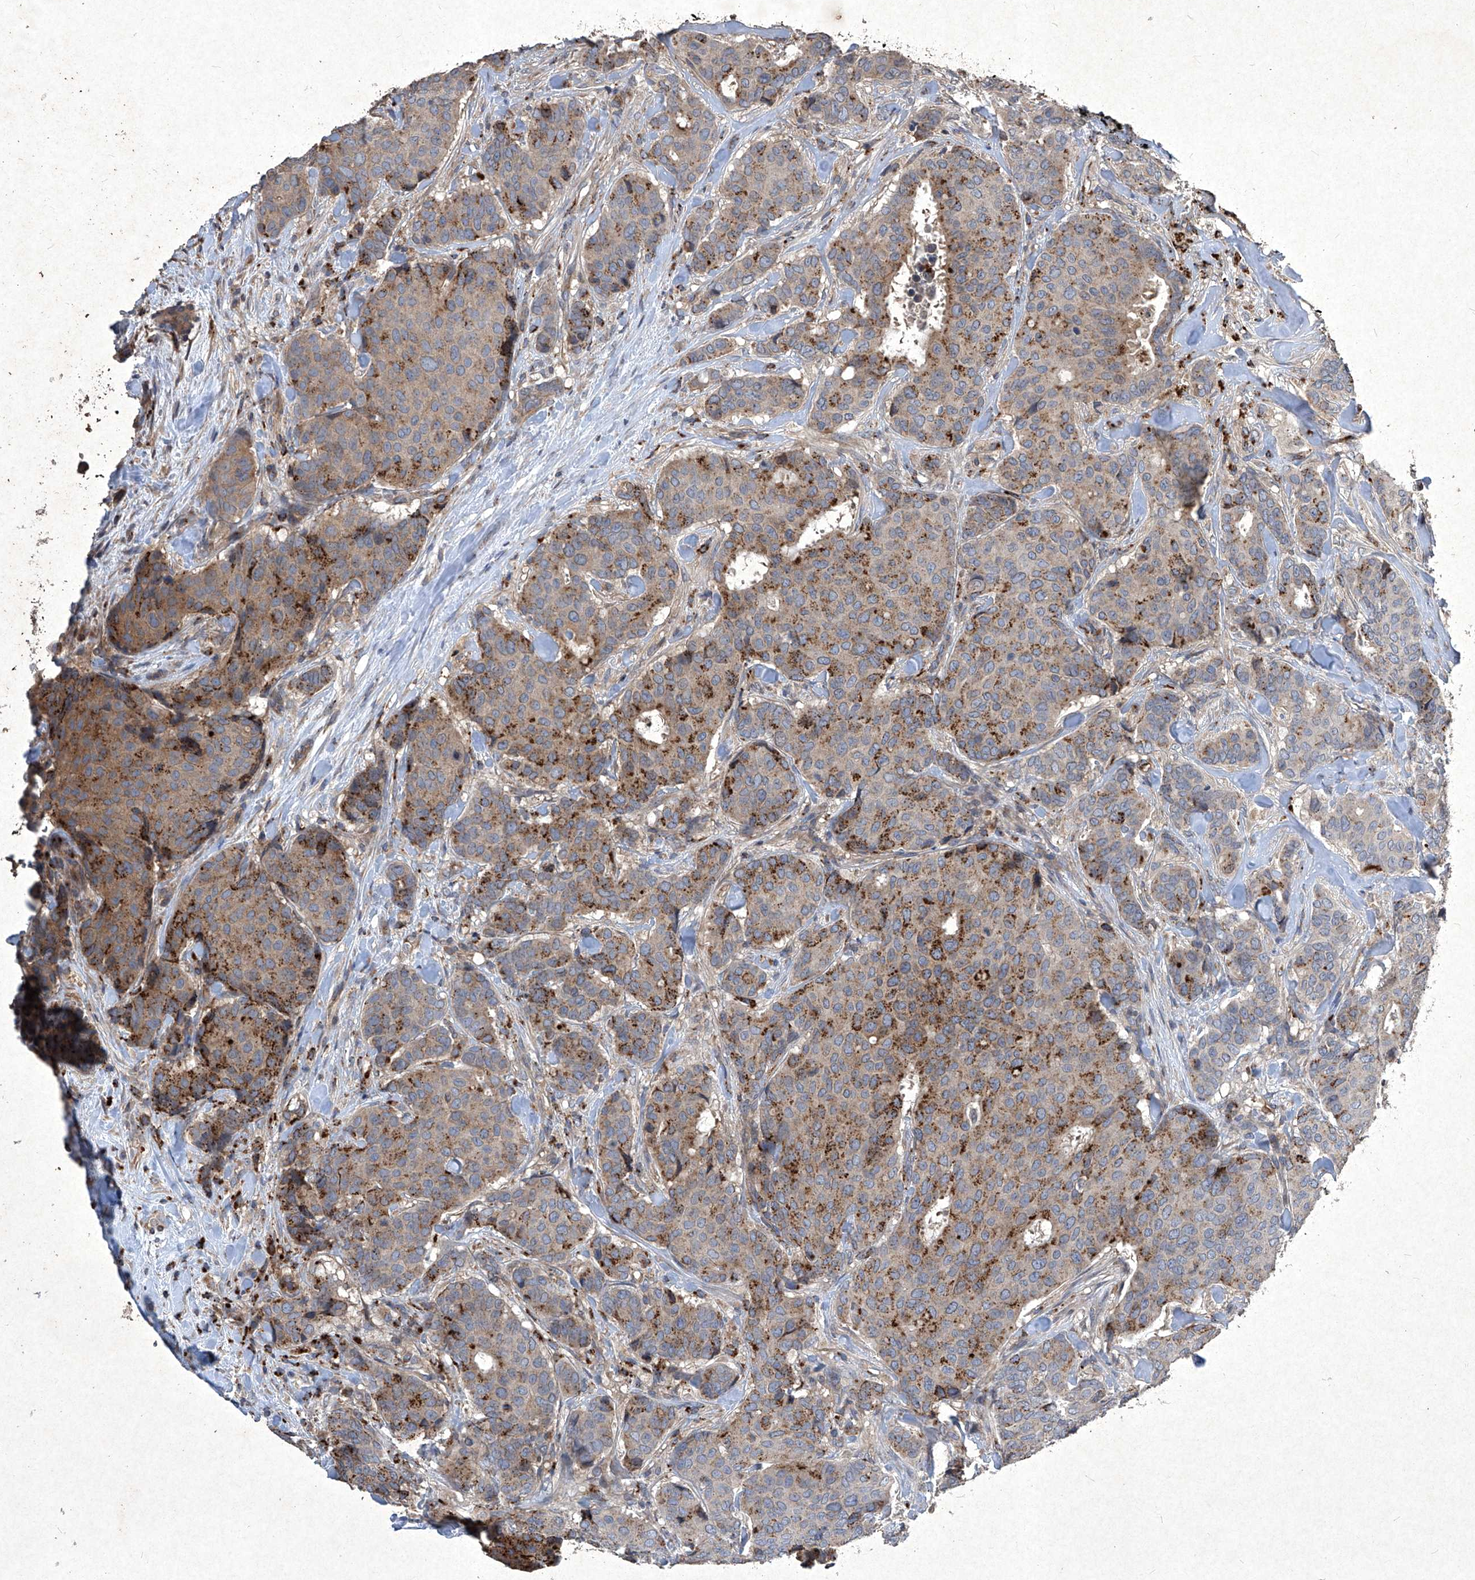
{"staining": {"intensity": "strong", "quantity": ">75%", "location": "cytoplasmic/membranous"}, "tissue": "breast cancer", "cell_type": "Tumor cells", "image_type": "cancer", "snomed": [{"axis": "morphology", "description": "Duct carcinoma"}, {"axis": "topography", "description": "Breast"}], "caption": "DAB immunohistochemical staining of breast infiltrating ductal carcinoma shows strong cytoplasmic/membranous protein positivity in about >75% of tumor cells.", "gene": "MED16", "patient": {"sex": "female", "age": 75}}